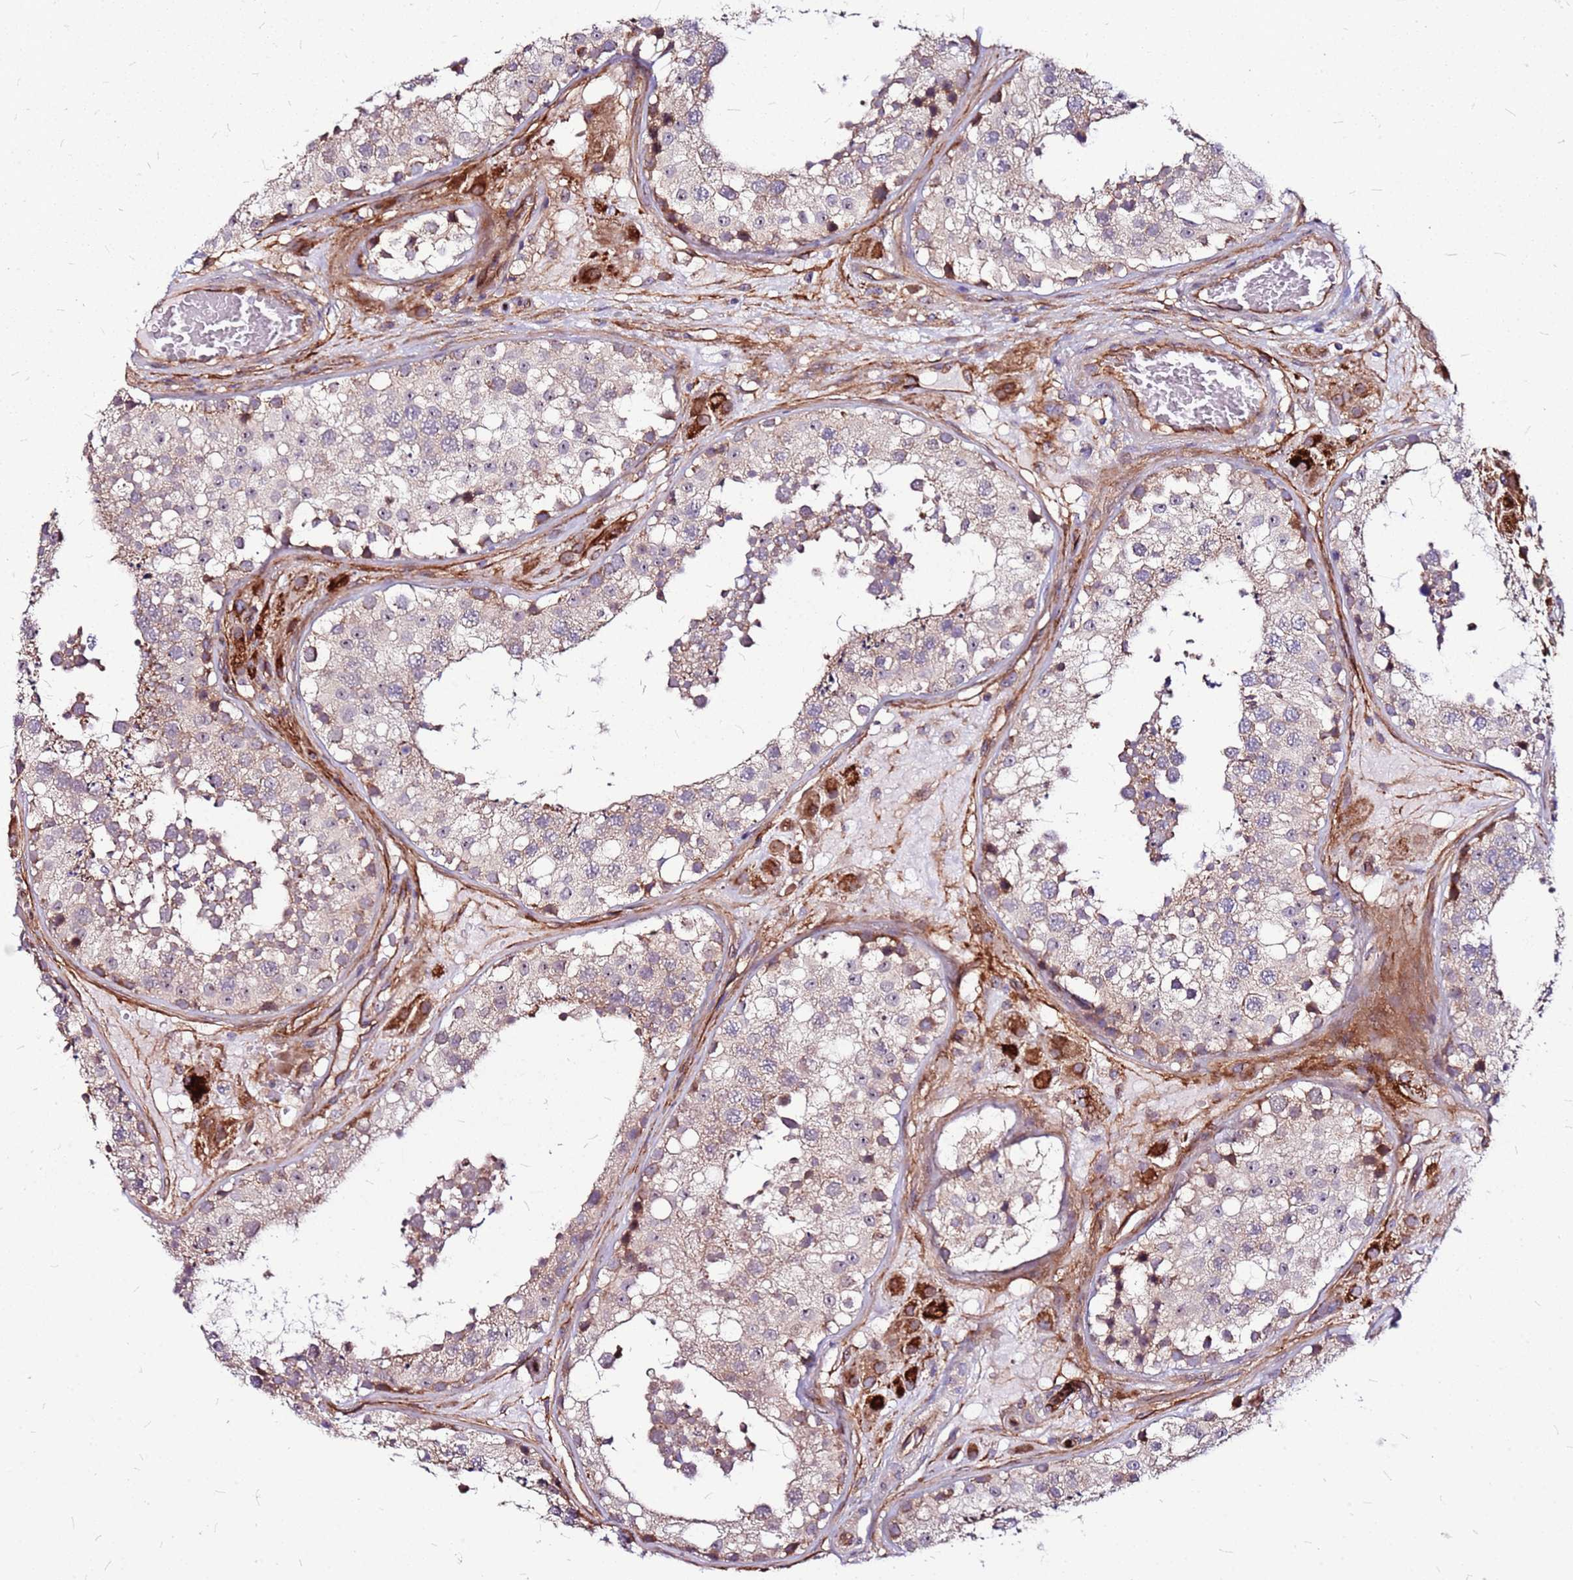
{"staining": {"intensity": "moderate", "quantity": "25%-75%", "location": "cytoplasmic/membranous"}, "tissue": "testis", "cell_type": "Cells in seminiferous ducts", "image_type": "normal", "snomed": [{"axis": "morphology", "description": "Normal tissue, NOS"}, {"axis": "topography", "description": "Testis"}], "caption": "Moderate cytoplasmic/membranous positivity is appreciated in approximately 25%-75% of cells in seminiferous ducts in unremarkable testis. (DAB IHC with brightfield microscopy, high magnification).", "gene": "TOPAZ1", "patient": {"sex": "male", "age": 26}}